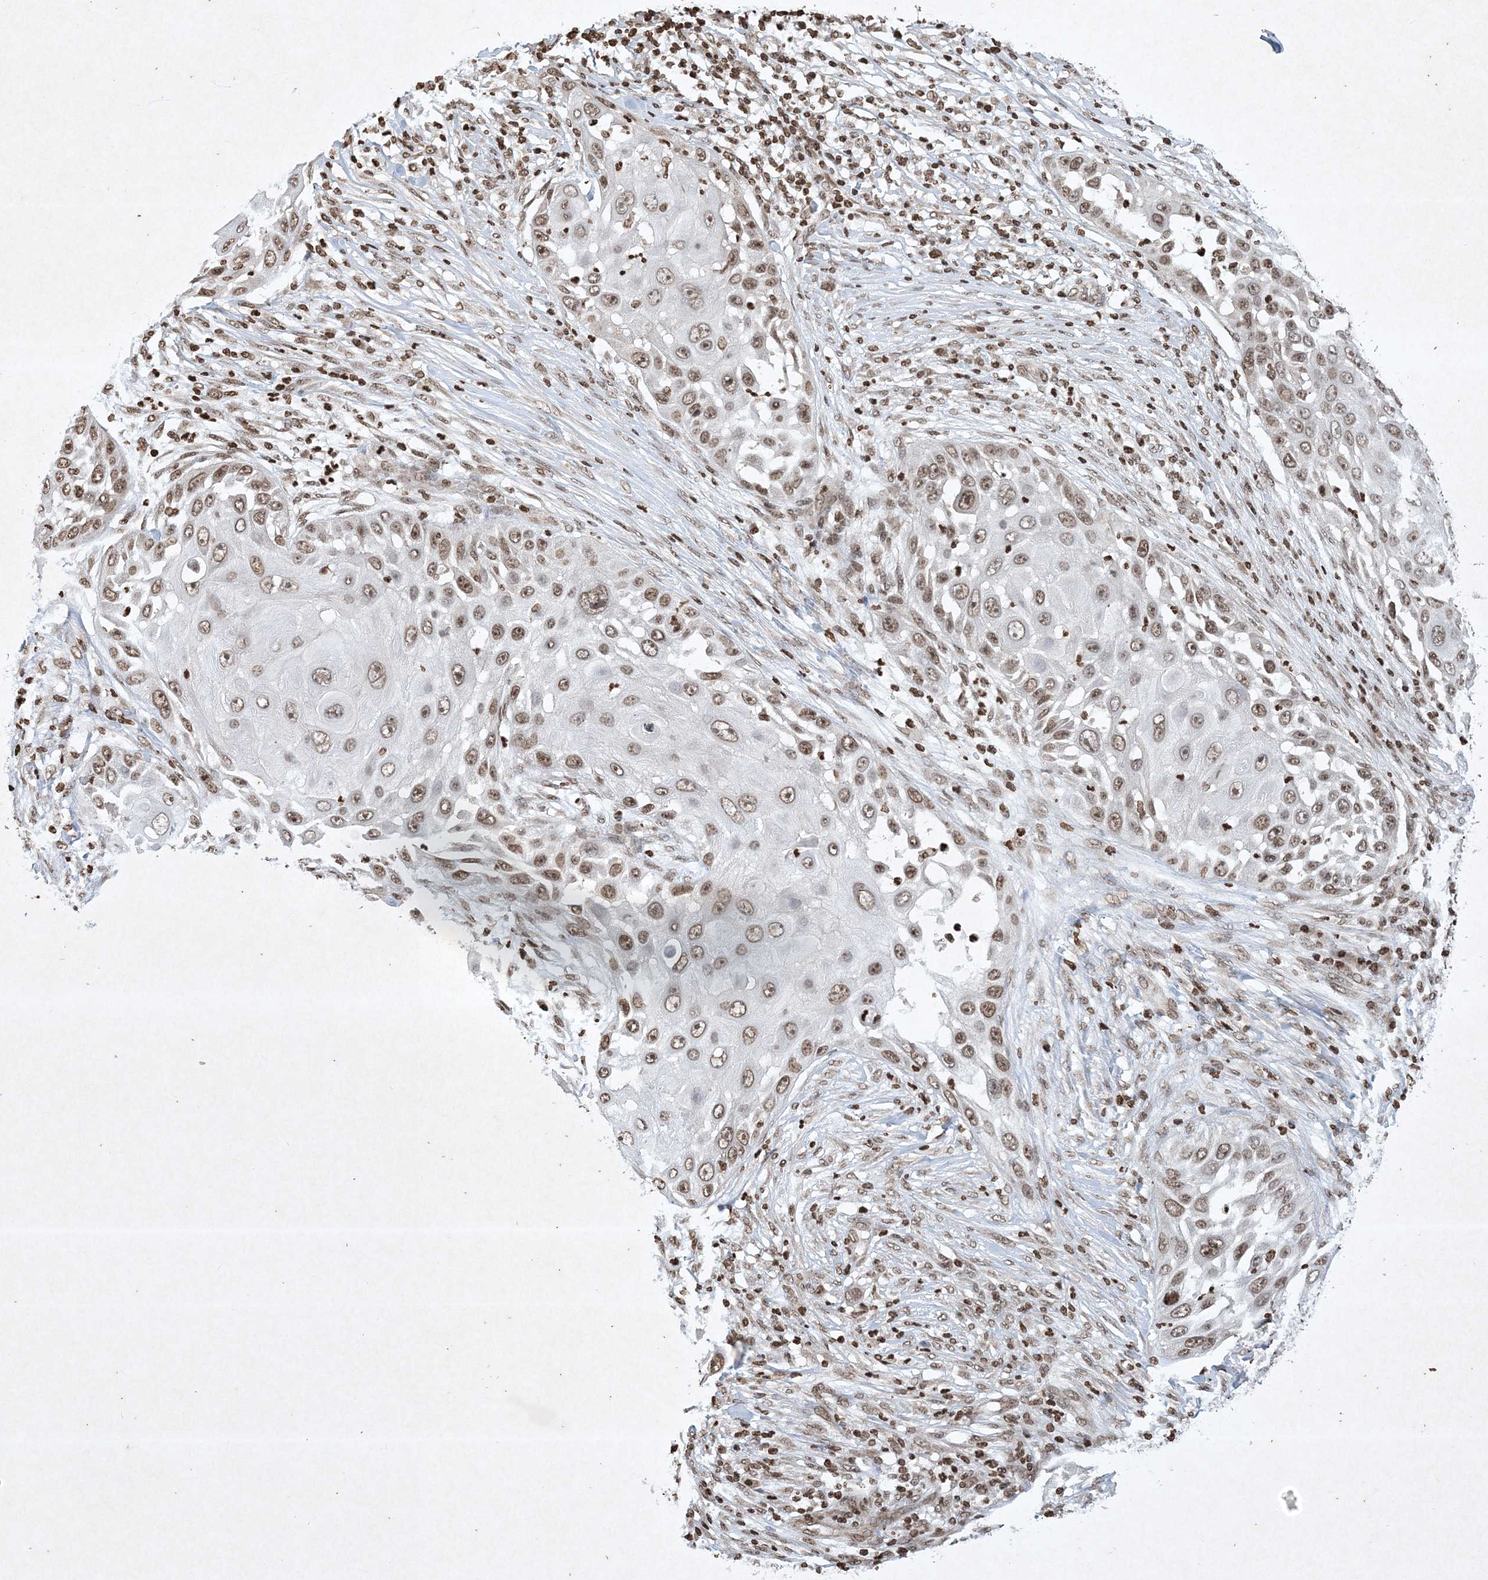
{"staining": {"intensity": "weak", "quantity": ">75%", "location": "nuclear"}, "tissue": "skin cancer", "cell_type": "Tumor cells", "image_type": "cancer", "snomed": [{"axis": "morphology", "description": "Squamous cell carcinoma, NOS"}, {"axis": "topography", "description": "Skin"}], "caption": "A high-resolution histopathology image shows immunohistochemistry staining of skin cancer, which demonstrates weak nuclear expression in approximately >75% of tumor cells. (brown staining indicates protein expression, while blue staining denotes nuclei).", "gene": "NEDD9", "patient": {"sex": "female", "age": 44}}